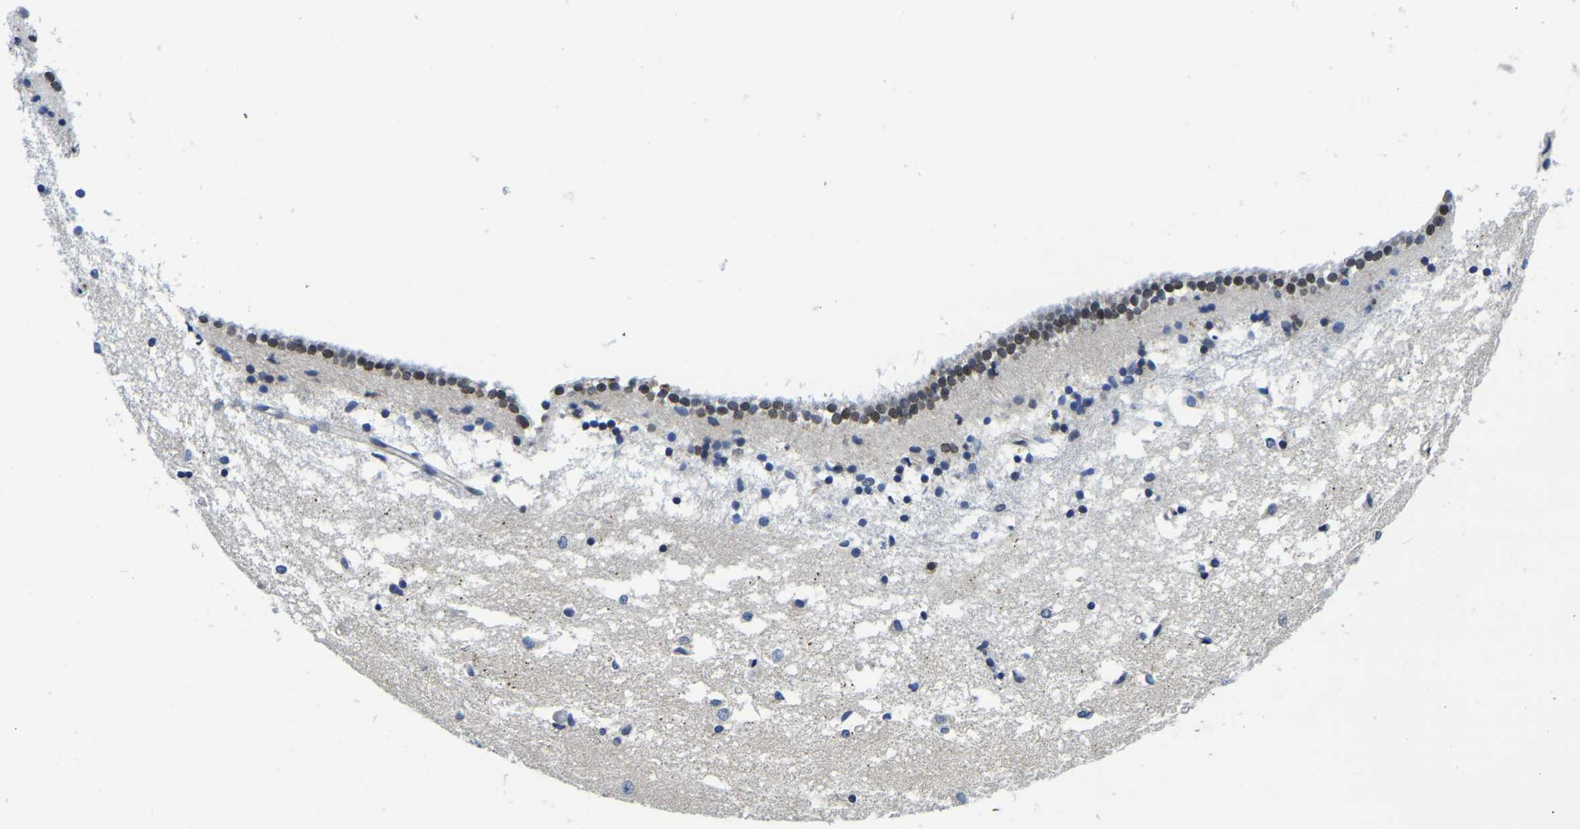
{"staining": {"intensity": "negative", "quantity": "none", "location": "none"}, "tissue": "caudate", "cell_type": "Glial cells", "image_type": "normal", "snomed": [{"axis": "morphology", "description": "Normal tissue, NOS"}, {"axis": "topography", "description": "Lateral ventricle wall"}], "caption": "This is an immunohistochemistry (IHC) histopathology image of unremarkable human caudate. There is no staining in glial cells.", "gene": "POLDIP3", "patient": {"sex": "male", "age": 45}}